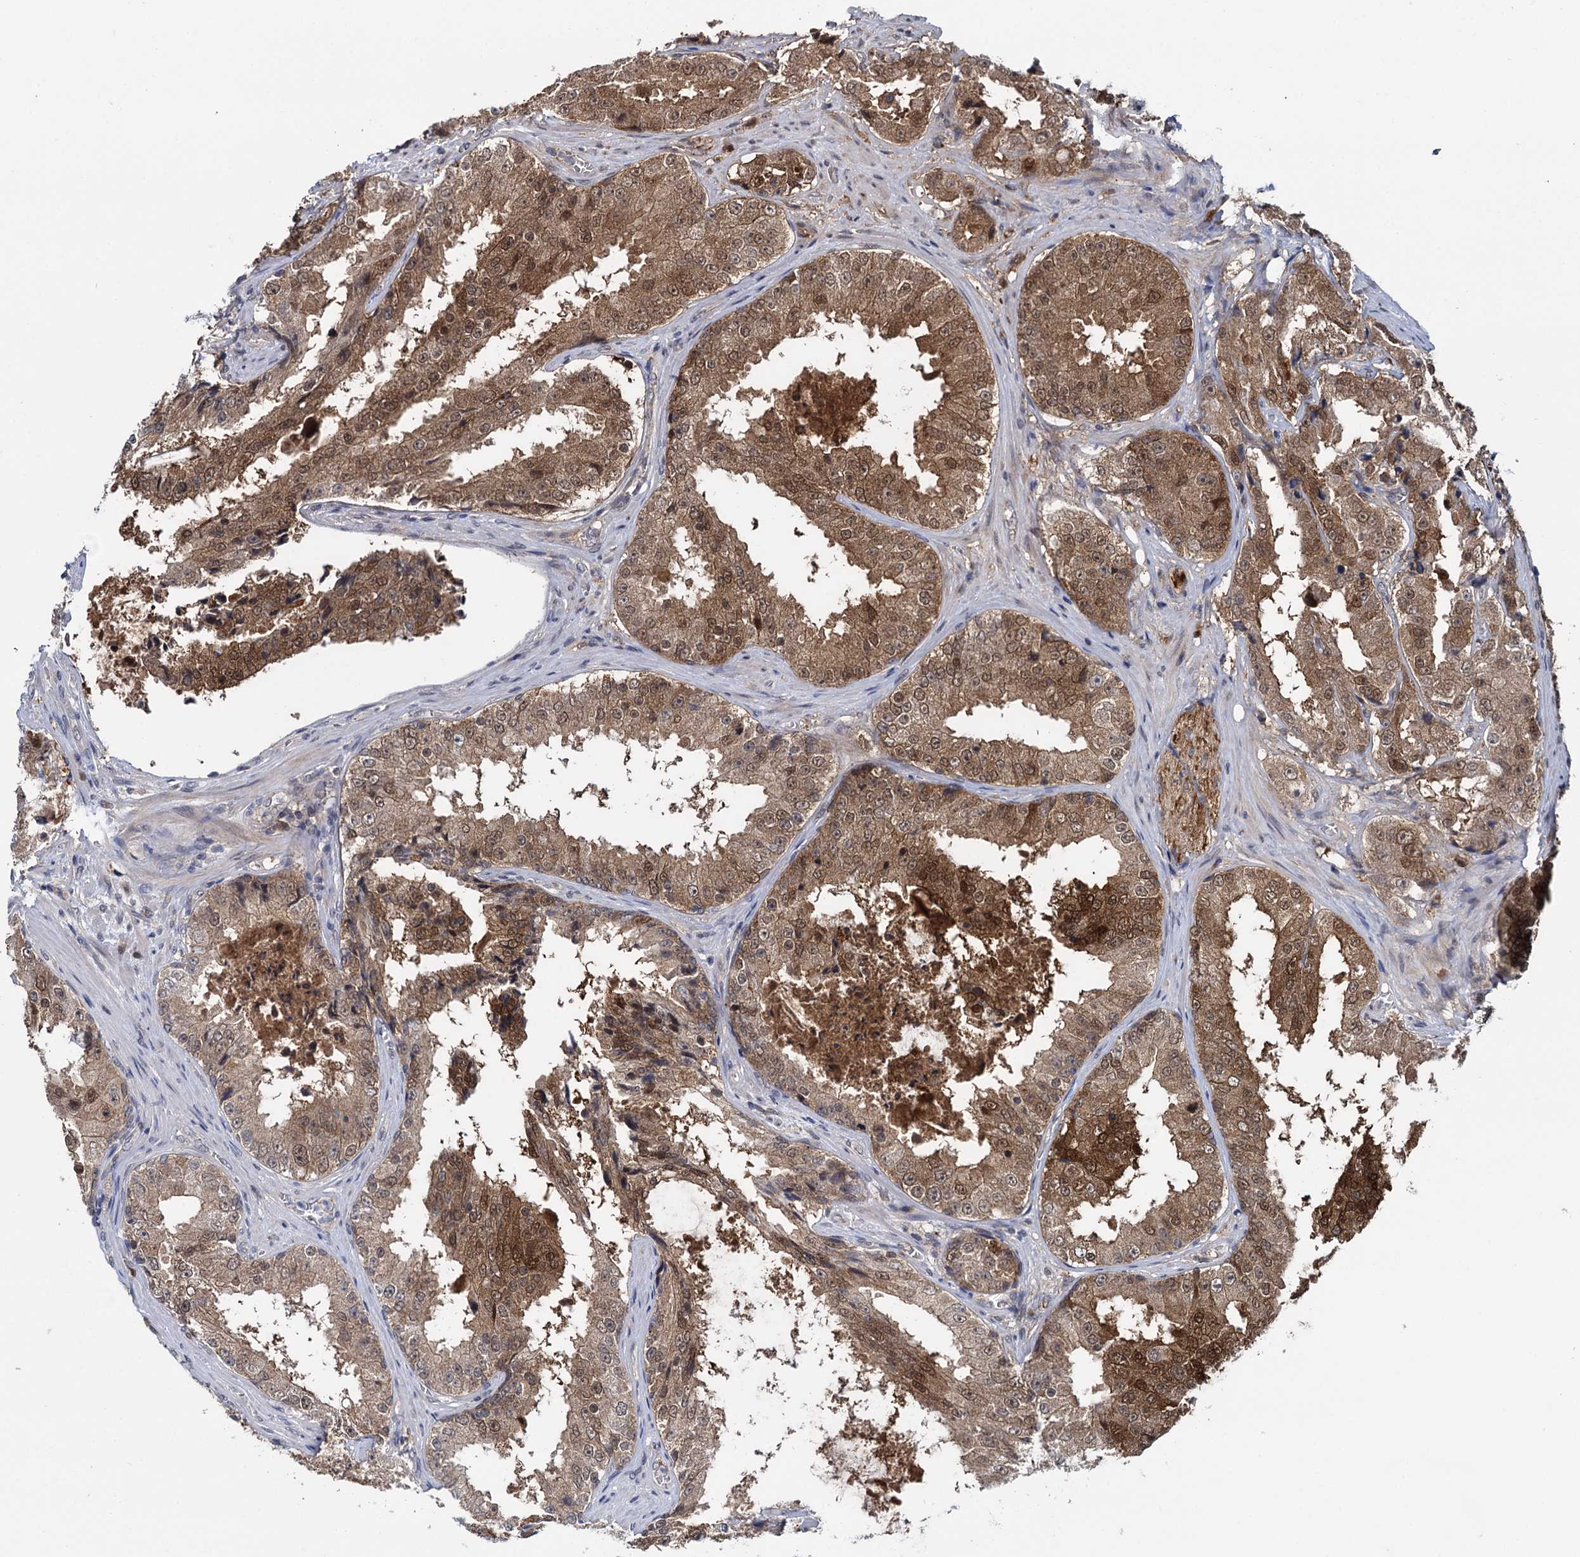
{"staining": {"intensity": "moderate", "quantity": ">75%", "location": "cytoplasmic/membranous,nuclear"}, "tissue": "prostate cancer", "cell_type": "Tumor cells", "image_type": "cancer", "snomed": [{"axis": "morphology", "description": "Adenocarcinoma, High grade"}, {"axis": "topography", "description": "Prostate"}], "caption": "There is medium levels of moderate cytoplasmic/membranous and nuclear positivity in tumor cells of prostate adenocarcinoma (high-grade), as demonstrated by immunohistochemical staining (brown color).", "gene": "GLO1", "patient": {"sex": "male", "age": 73}}